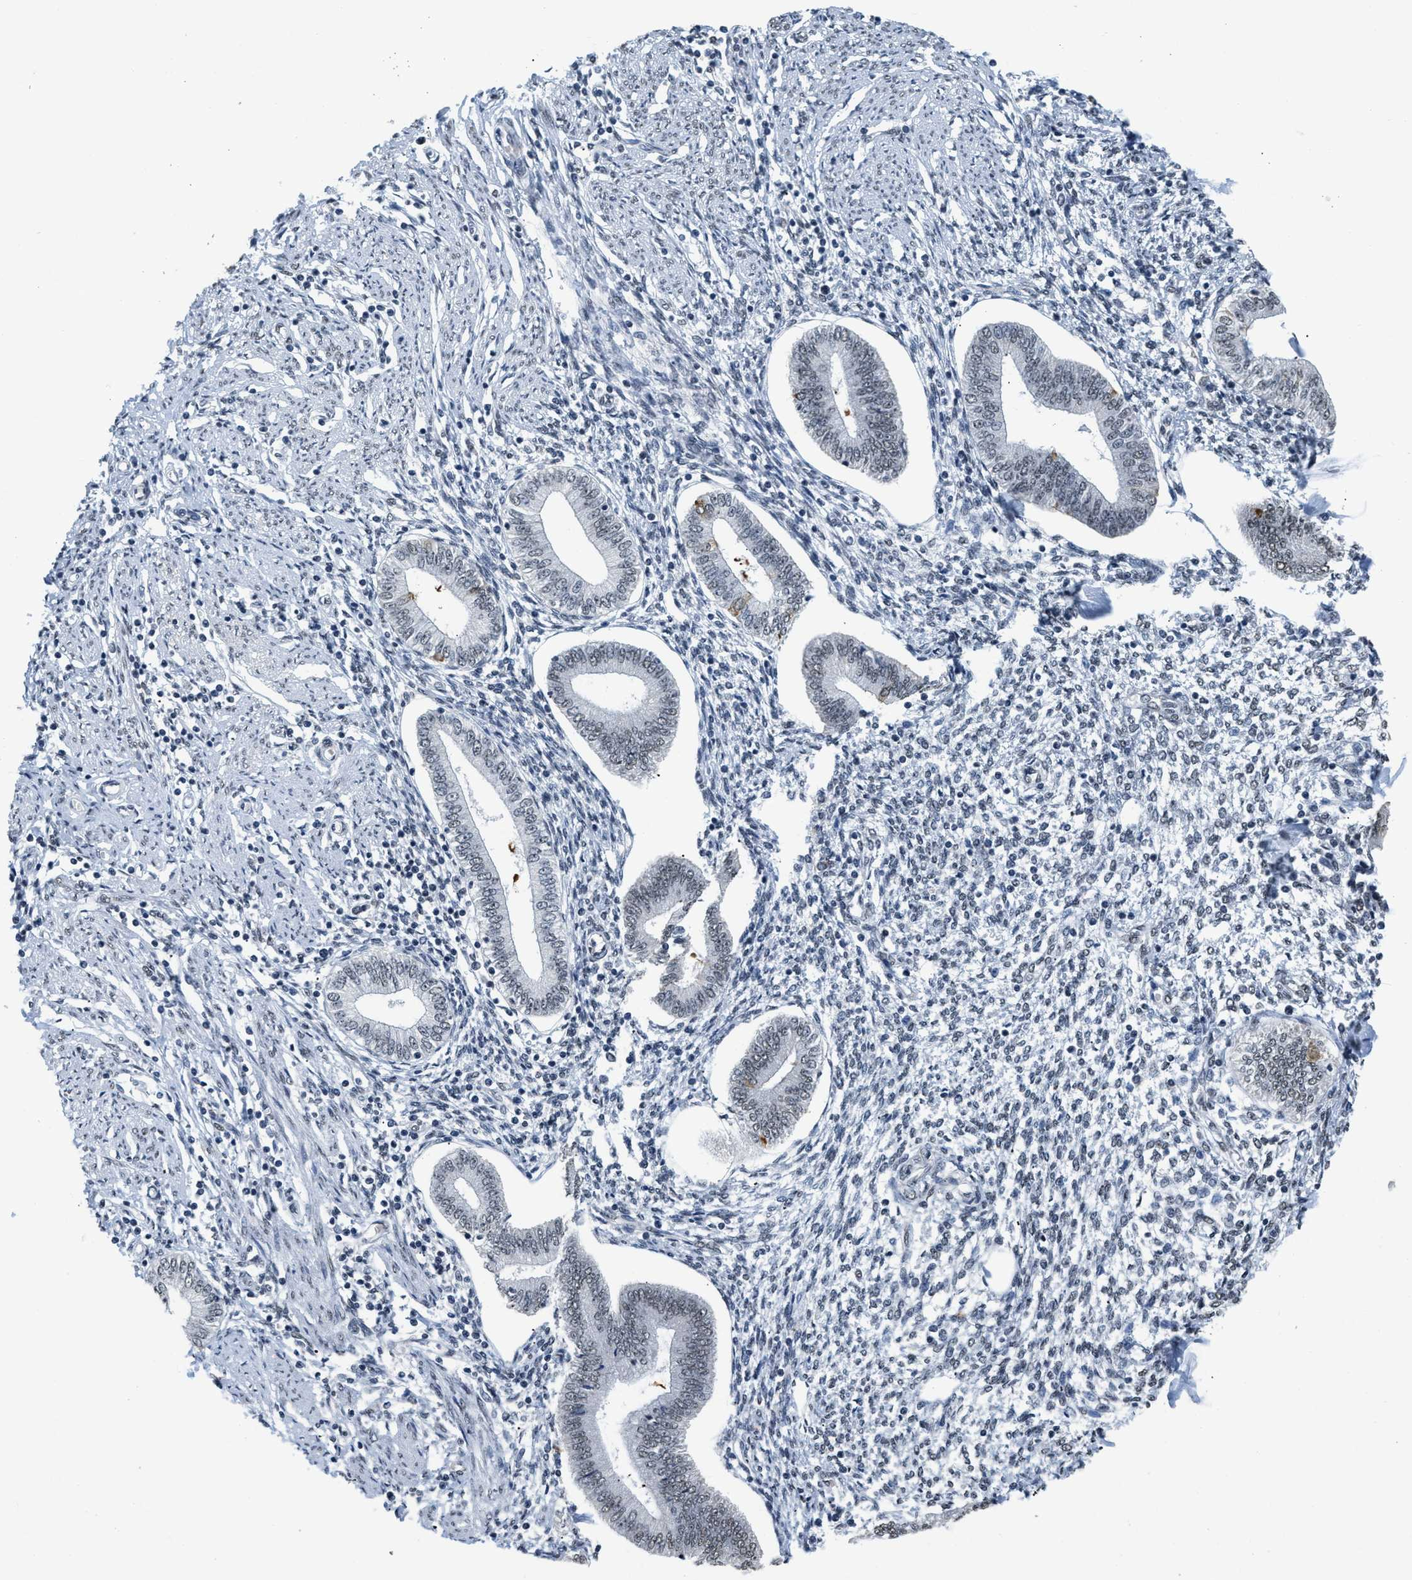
{"staining": {"intensity": "negative", "quantity": "none", "location": "none"}, "tissue": "endometrium", "cell_type": "Cells in endometrial stroma", "image_type": "normal", "snomed": [{"axis": "morphology", "description": "Normal tissue, NOS"}, {"axis": "topography", "description": "Endometrium"}], "caption": "Endometrium stained for a protein using IHC displays no positivity cells in endometrial stroma.", "gene": "RAF1", "patient": {"sex": "female", "age": 50}}